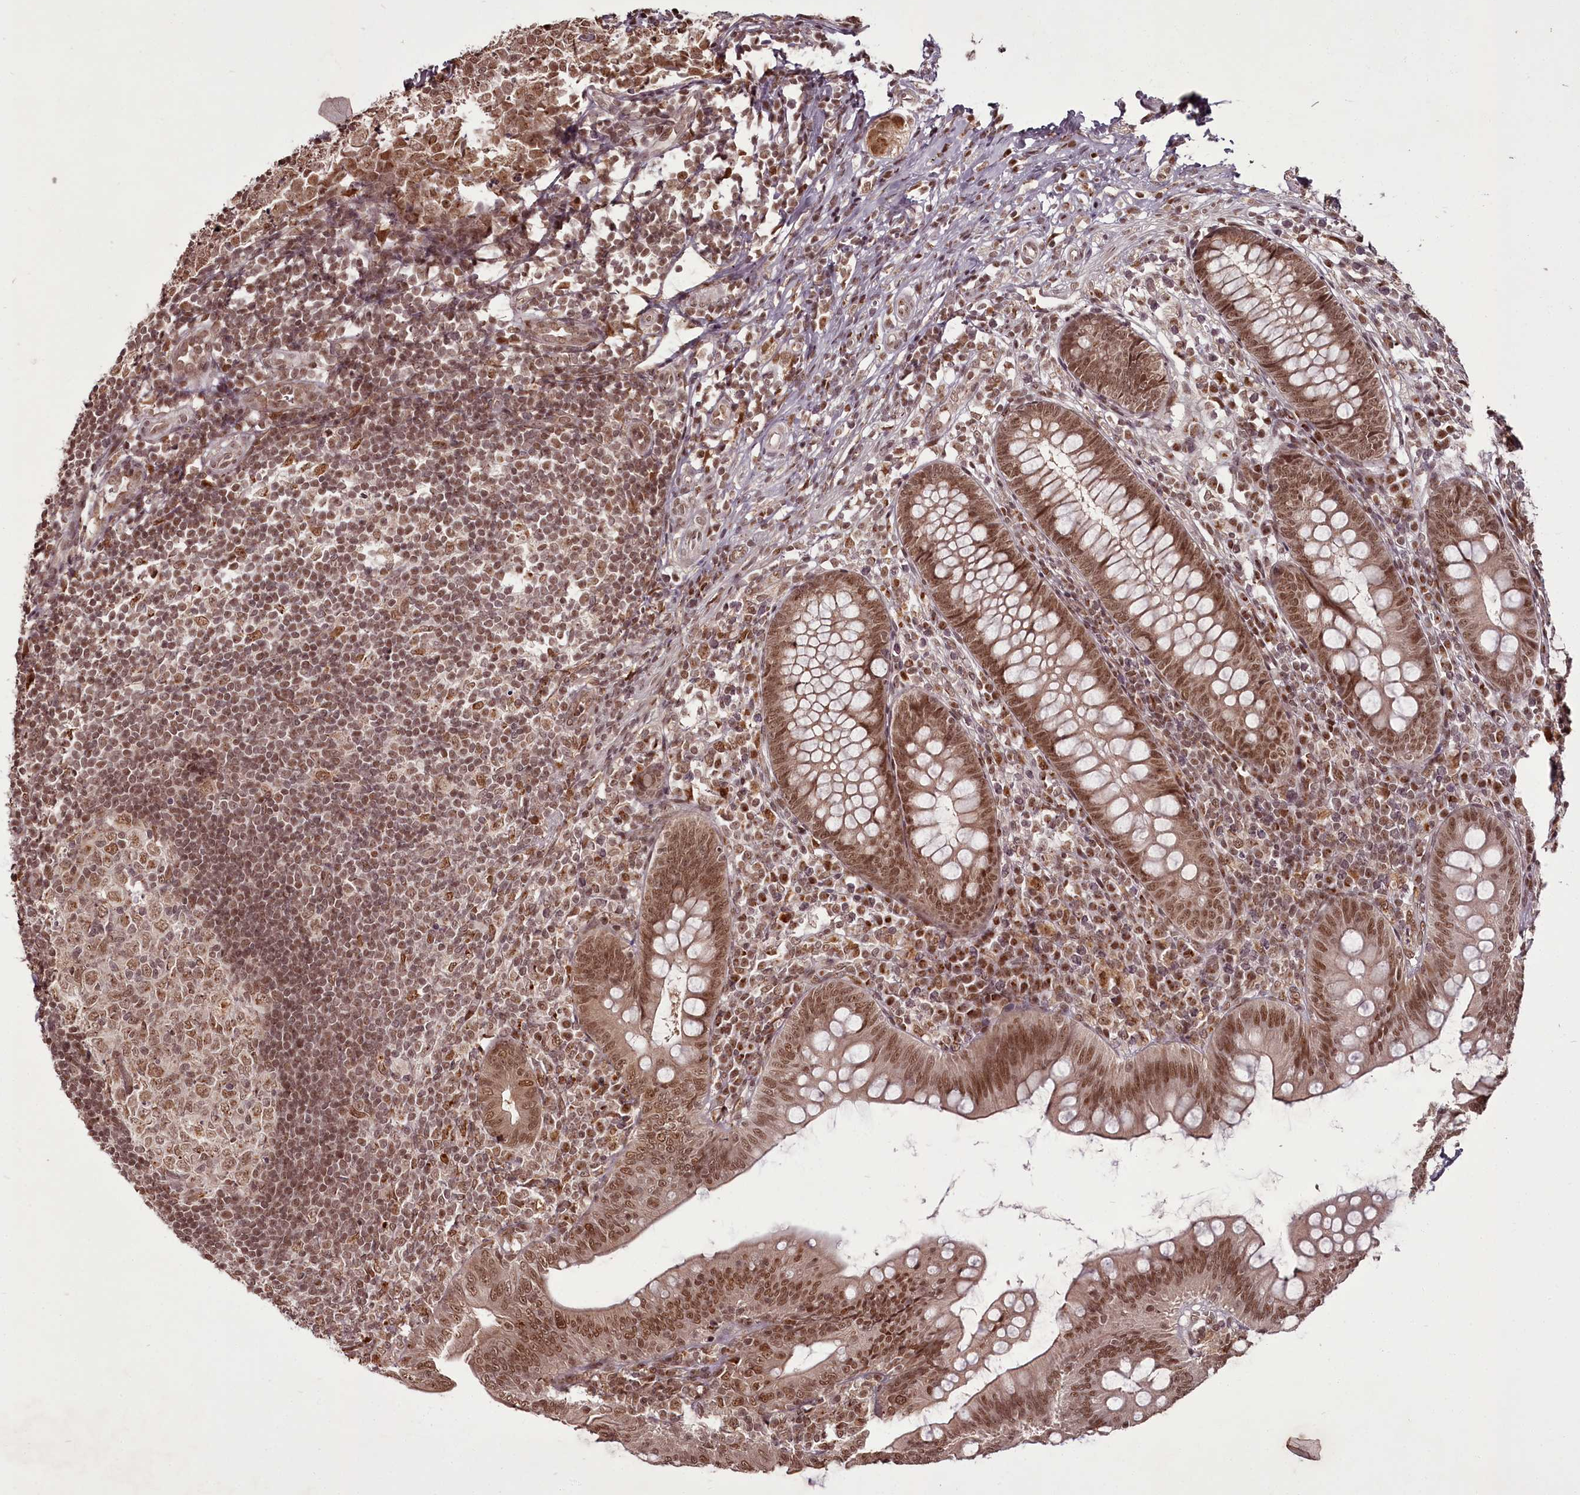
{"staining": {"intensity": "moderate", "quantity": ">75%", "location": "cytoplasmic/membranous,nuclear"}, "tissue": "appendix", "cell_type": "Glandular cells", "image_type": "normal", "snomed": [{"axis": "morphology", "description": "Normal tissue, NOS"}, {"axis": "topography", "description": "Appendix"}], "caption": "Appendix stained for a protein displays moderate cytoplasmic/membranous,nuclear positivity in glandular cells. The staining was performed using DAB to visualize the protein expression in brown, while the nuclei were stained in blue with hematoxylin (Magnification: 20x).", "gene": "CEP83", "patient": {"sex": "male", "age": 14}}